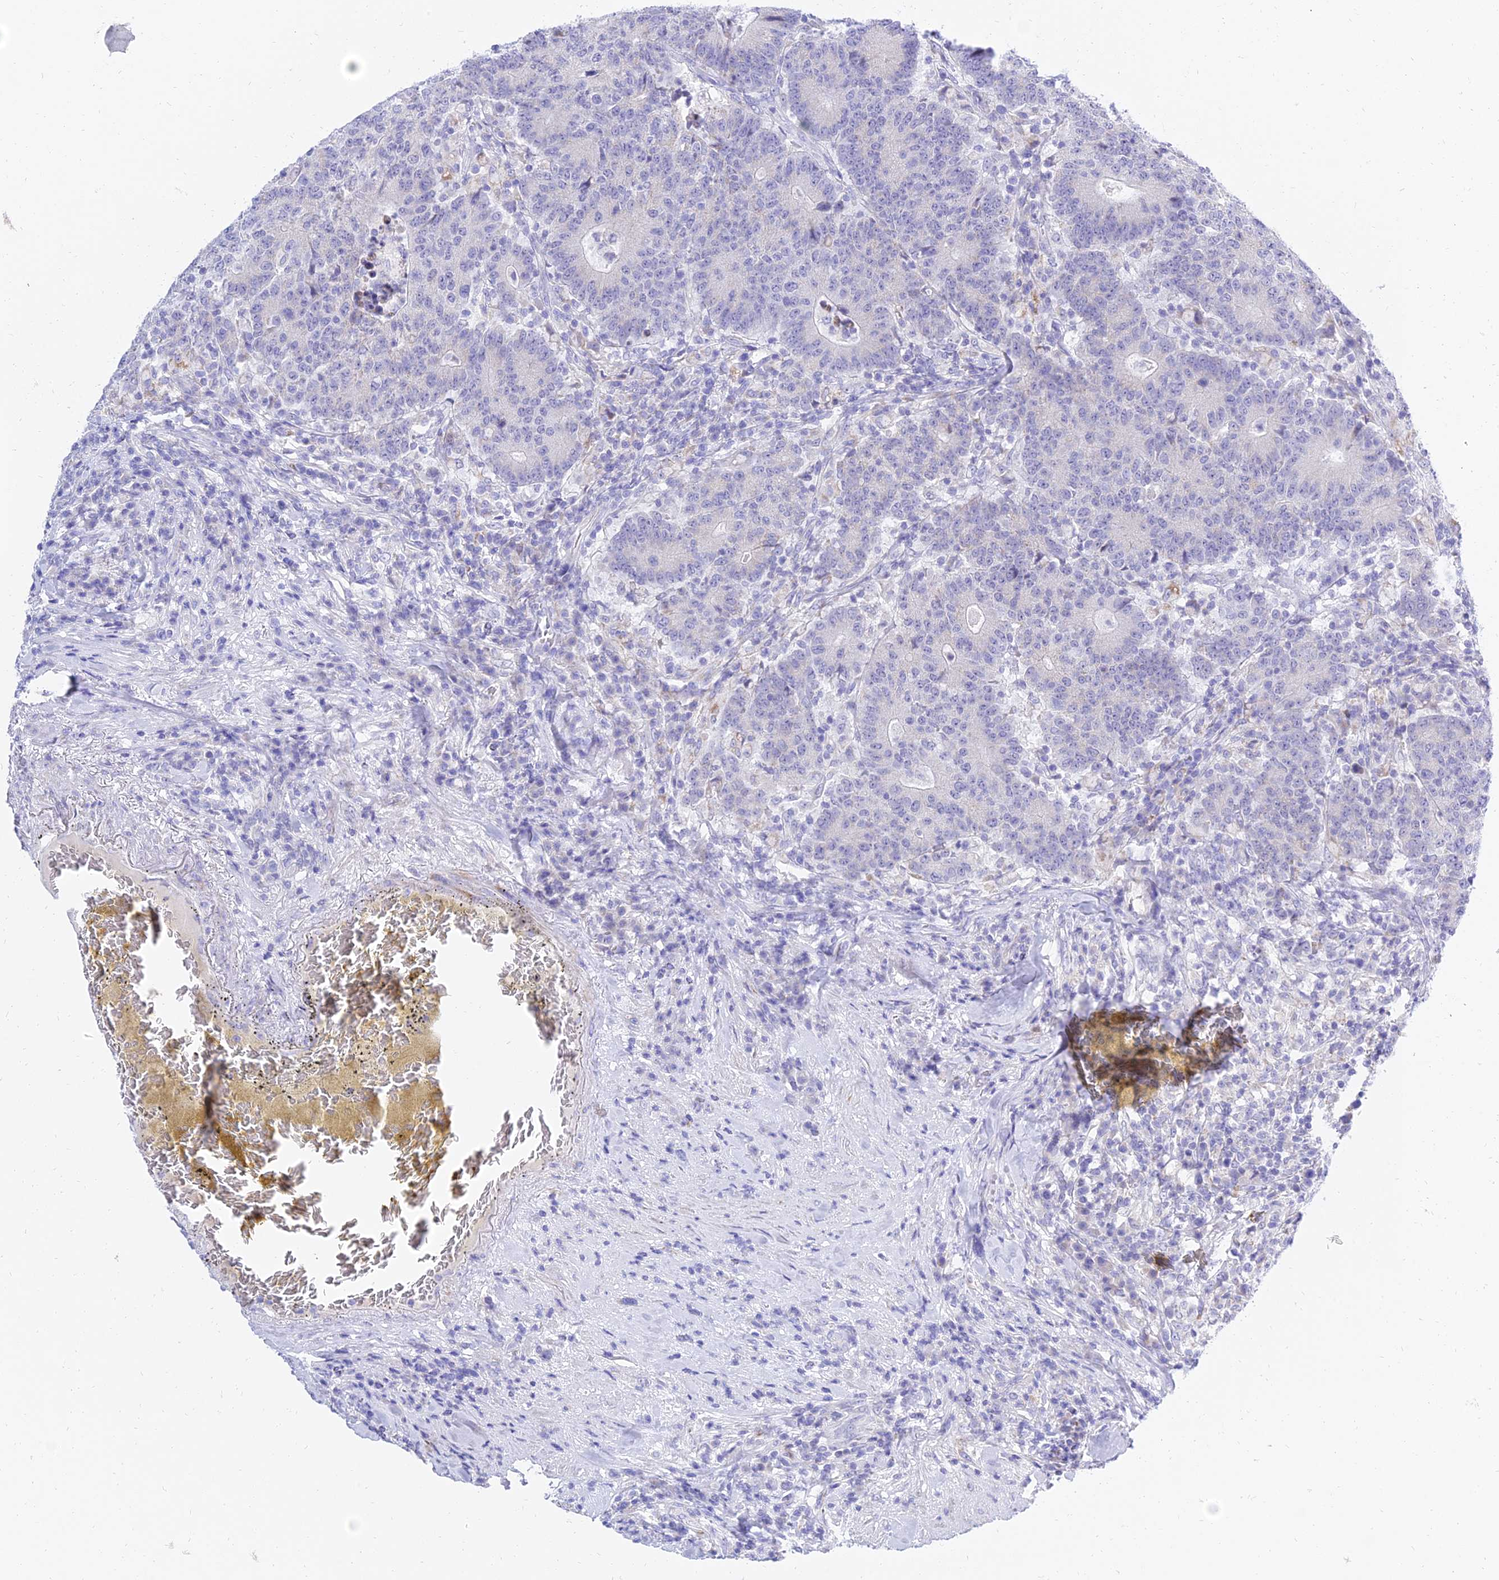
{"staining": {"intensity": "negative", "quantity": "none", "location": "none"}, "tissue": "colorectal cancer", "cell_type": "Tumor cells", "image_type": "cancer", "snomed": [{"axis": "morphology", "description": "Adenocarcinoma, NOS"}, {"axis": "topography", "description": "Colon"}], "caption": "DAB immunohistochemical staining of colorectal adenocarcinoma exhibits no significant staining in tumor cells. (DAB immunohistochemistry (IHC) visualized using brightfield microscopy, high magnification).", "gene": "PKN3", "patient": {"sex": "female", "age": 75}}